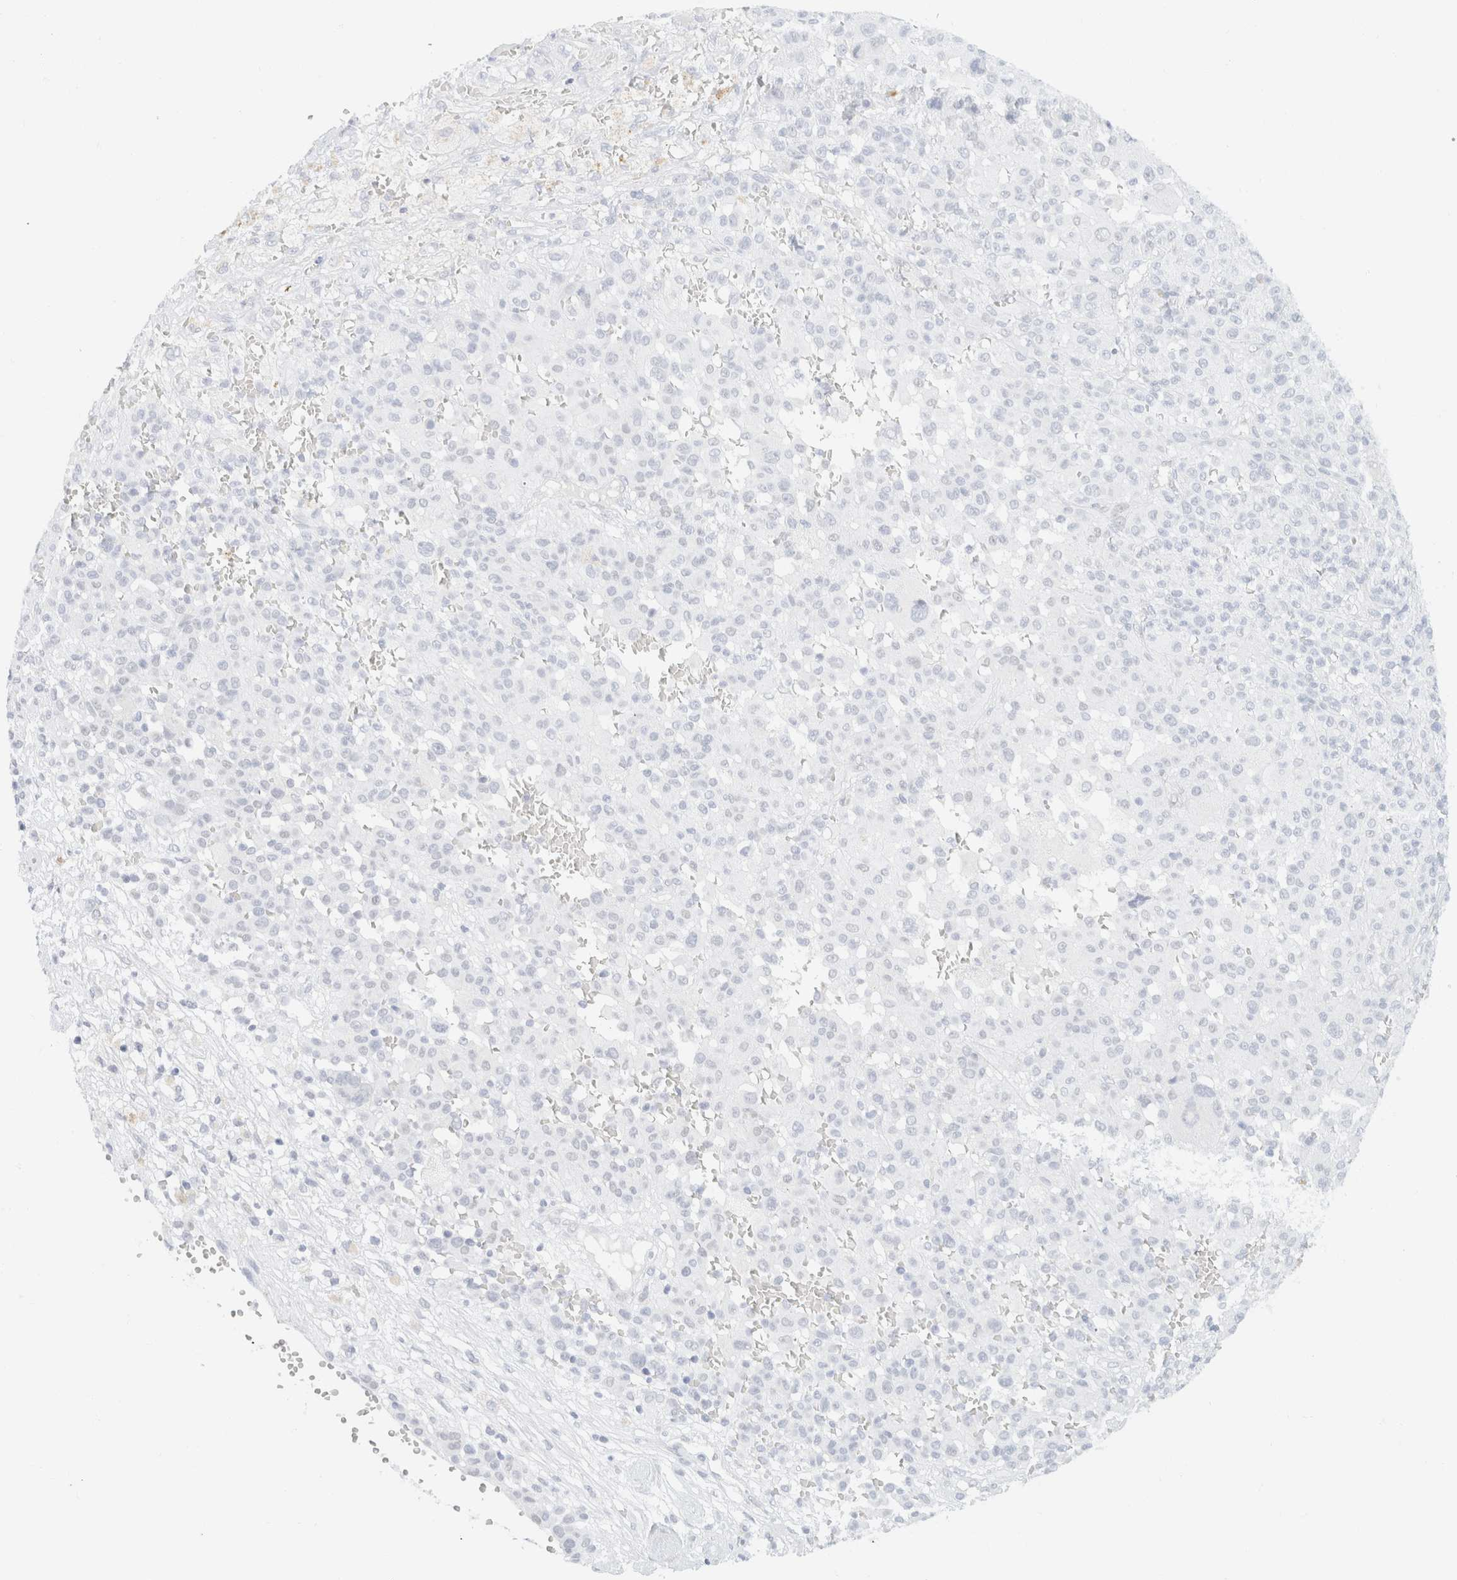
{"staining": {"intensity": "negative", "quantity": "none", "location": "none"}, "tissue": "melanoma", "cell_type": "Tumor cells", "image_type": "cancer", "snomed": [{"axis": "morphology", "description": "Malignant melanoma, Metastatic site"}, {"axis": "topography", "description": "Skin"}], "caption": "Malignant melanoma (metastatic site) stained for a protein using IHC exhibits no expression tumor cells.", "gene": "KRT20", "patient": {"sex": "female", "age": 74}}